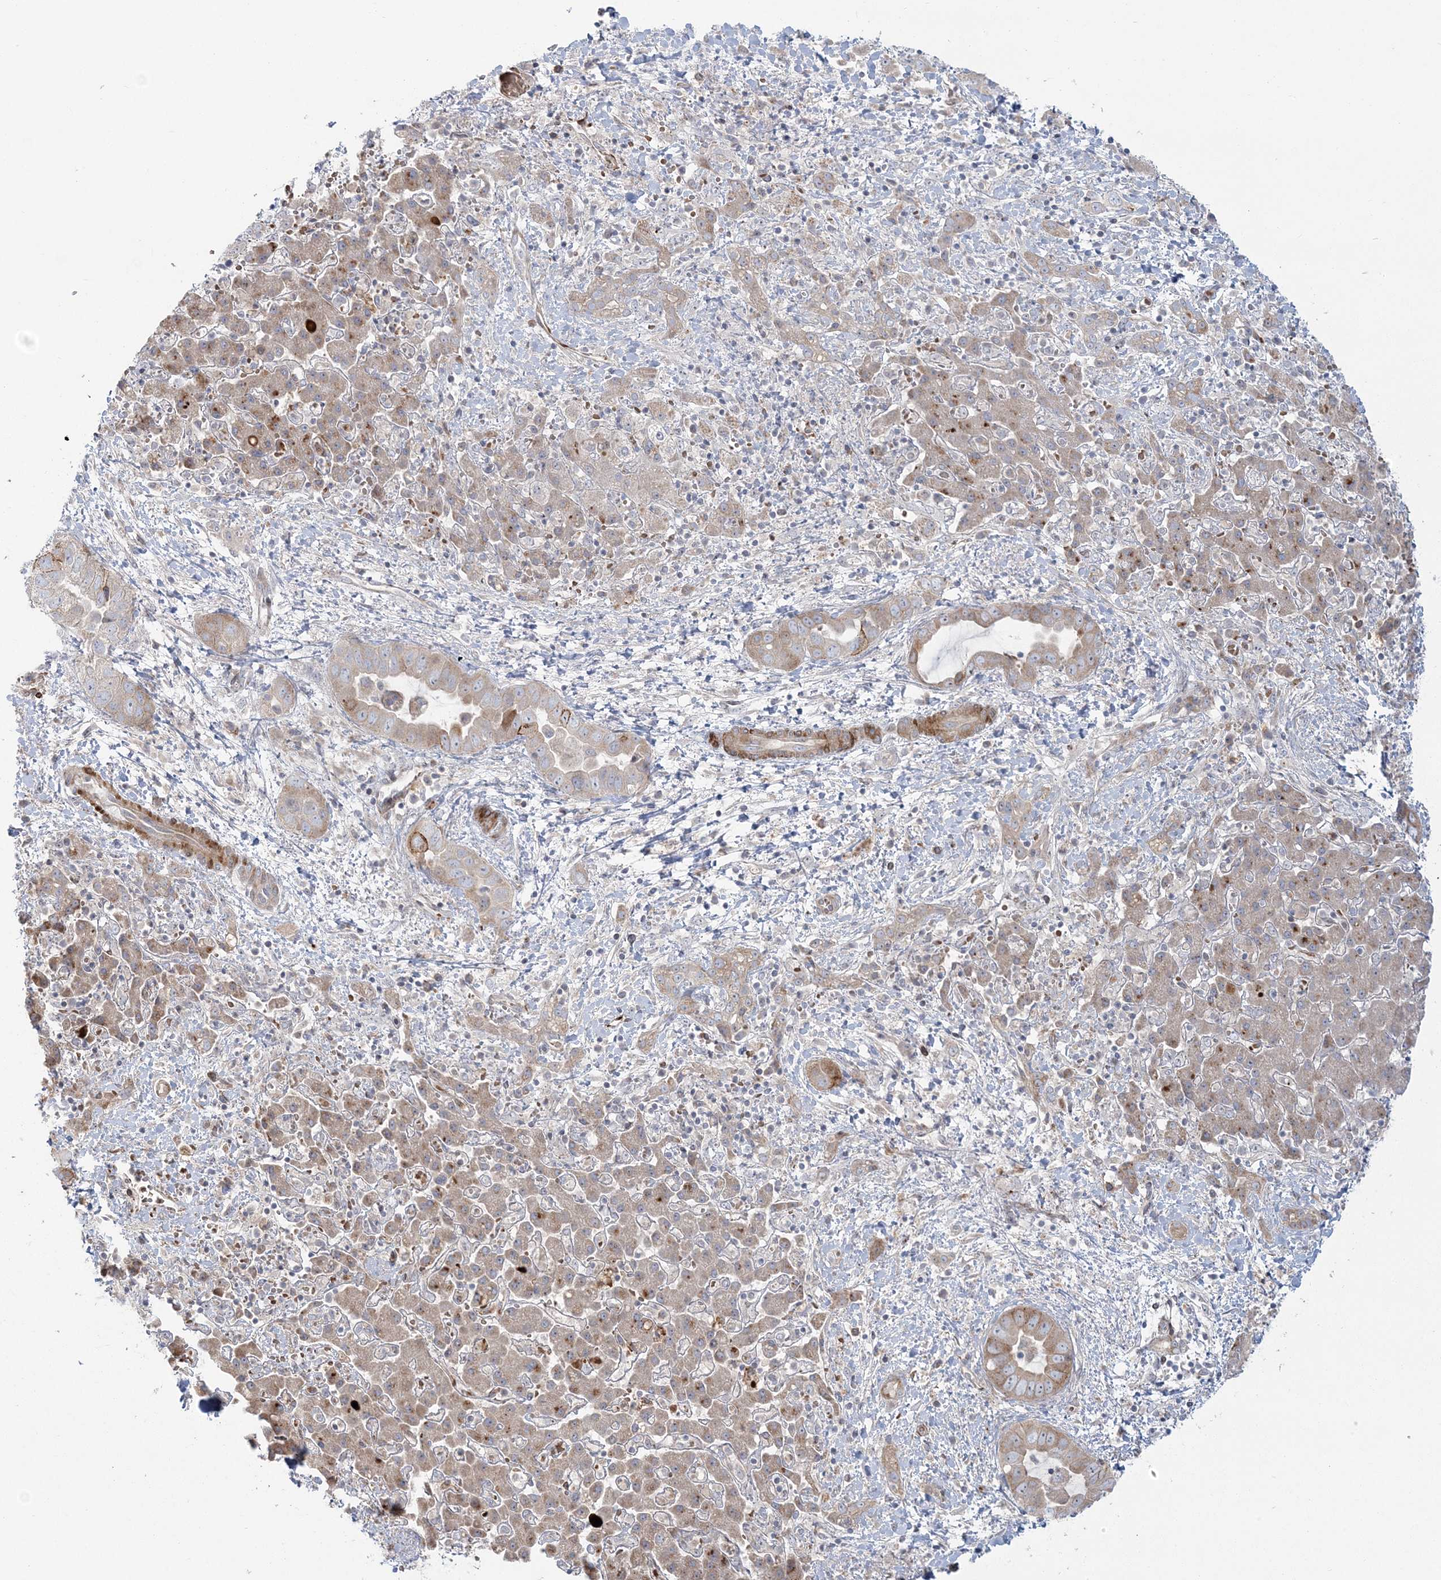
{"staining": {"intensity": "weak", "quantity": ">75%", "location": "cytoplasmic/membranous"}, "tissue": "liver cancer", "cell_type": "Tumor cells", "image_type": "cancer", "snomed": [{"axis": "morphology", "description": "Cholangiocarcinoma"}, {"axis": "topography", "description": "Liver"}], "caption": "Immunohistochemical staining of human cholangiocarcinoma (liver) displays weak cytoplasmic/membranous protein expression in approximately >75% of tumor cells.", "gene": "NUDT9", "patient": {"sex": "female", "age": 52}}